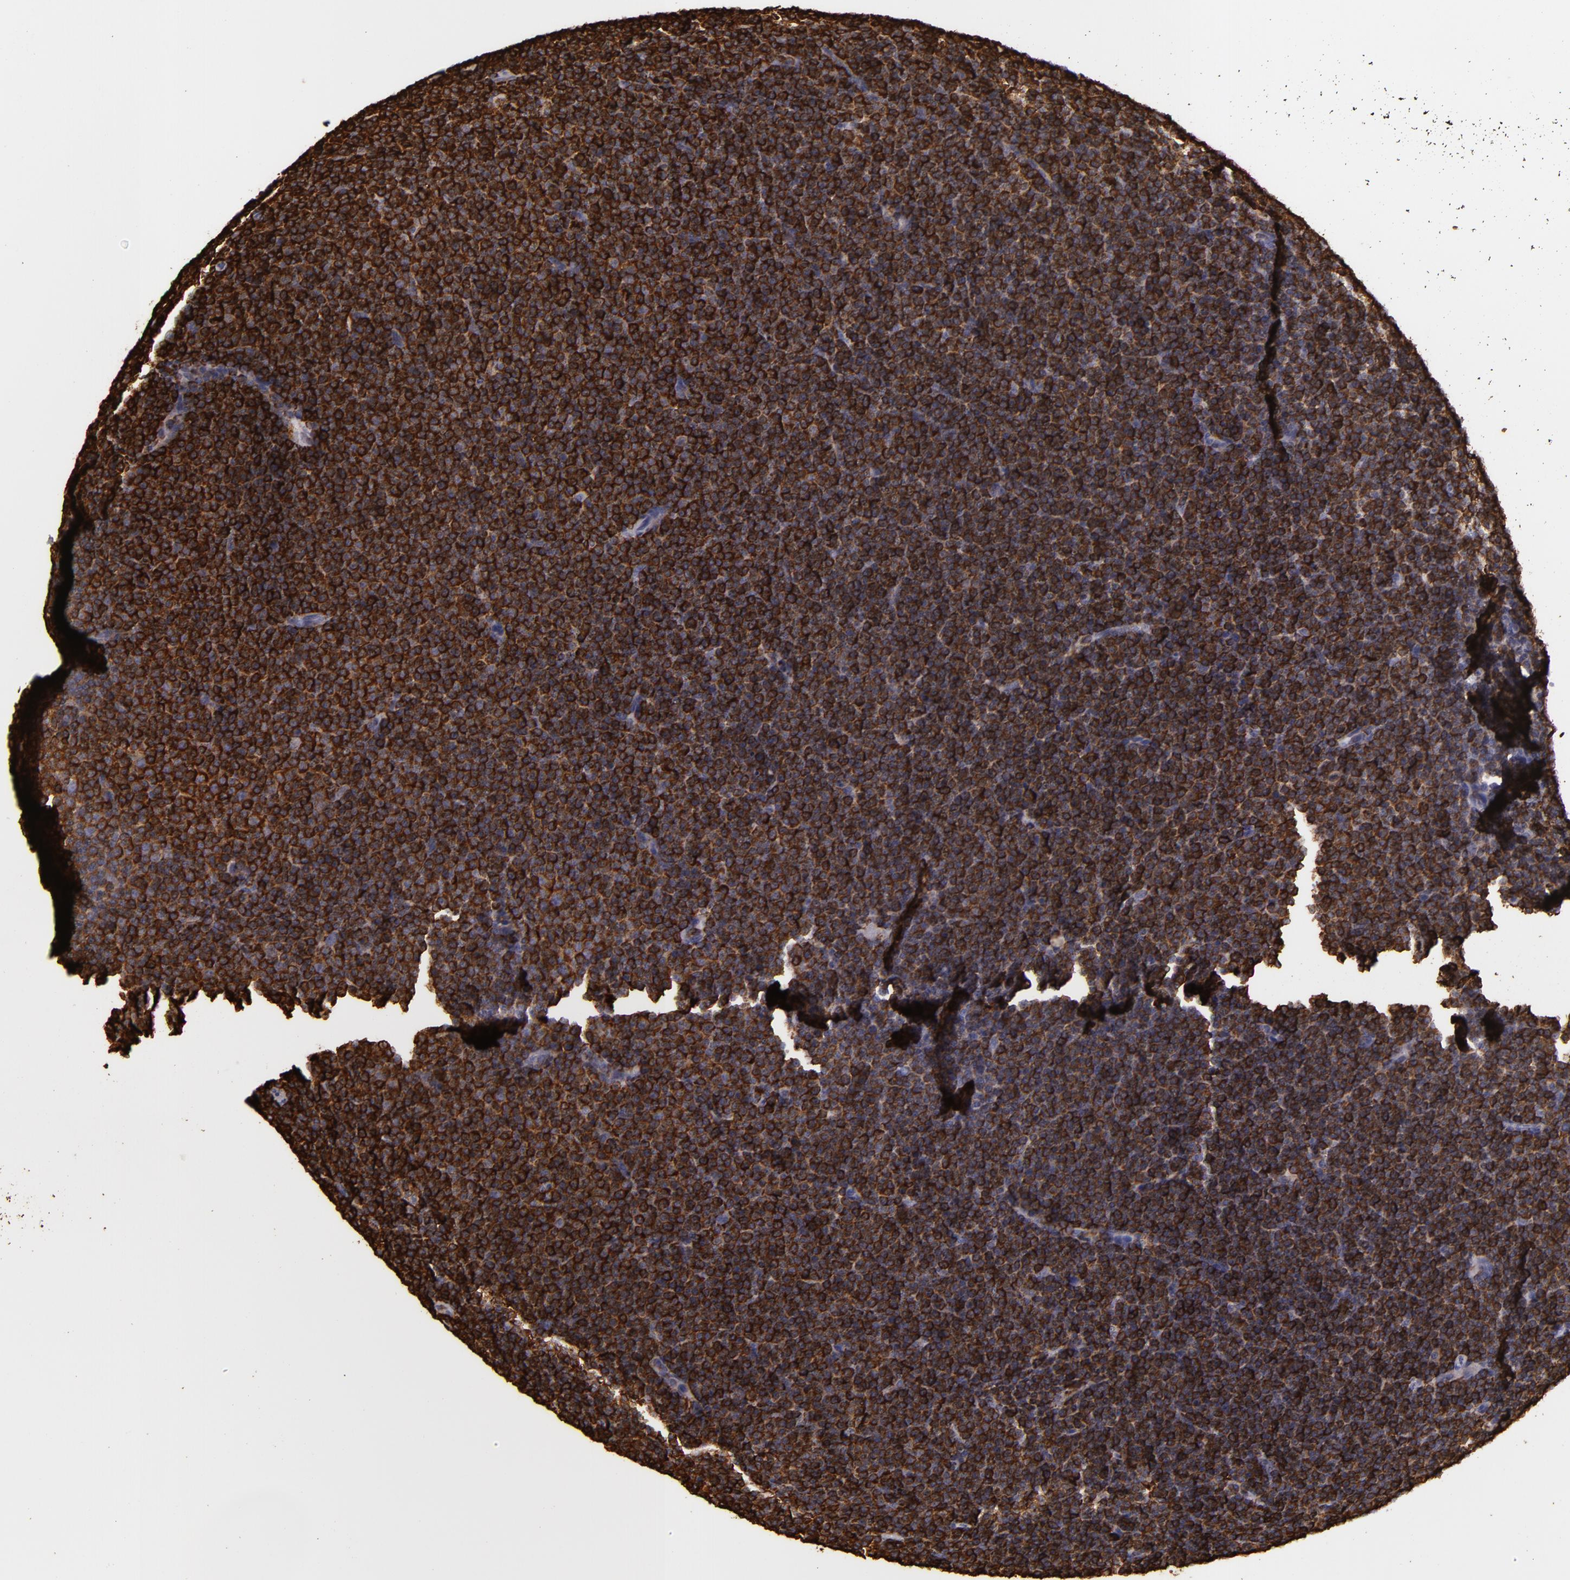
{"staining": {"intensity": "strong", "quantity": ">75%", "location": "cytoplasmic/membranous"}, "tissue": "lymphoma", "cell_type": "Tumor cells", "image_type": "cancer", "snomed": [{"axis": "morphology", "description": "Malignant lymphoma, non-Hodgkin's type, Low grade"}, {"axis": "topography", "description": "Lymph node"}], "caption": "Protein analysis of lymphoma tissue displays strong cytoplasmic/membranous expression in approximately >75% of tumor cells. The protein is shown in brown color, while the nuclei are stained blue.", "gene": "SLC9A3R1", "patient": {"sex": "female", "age": 69}}